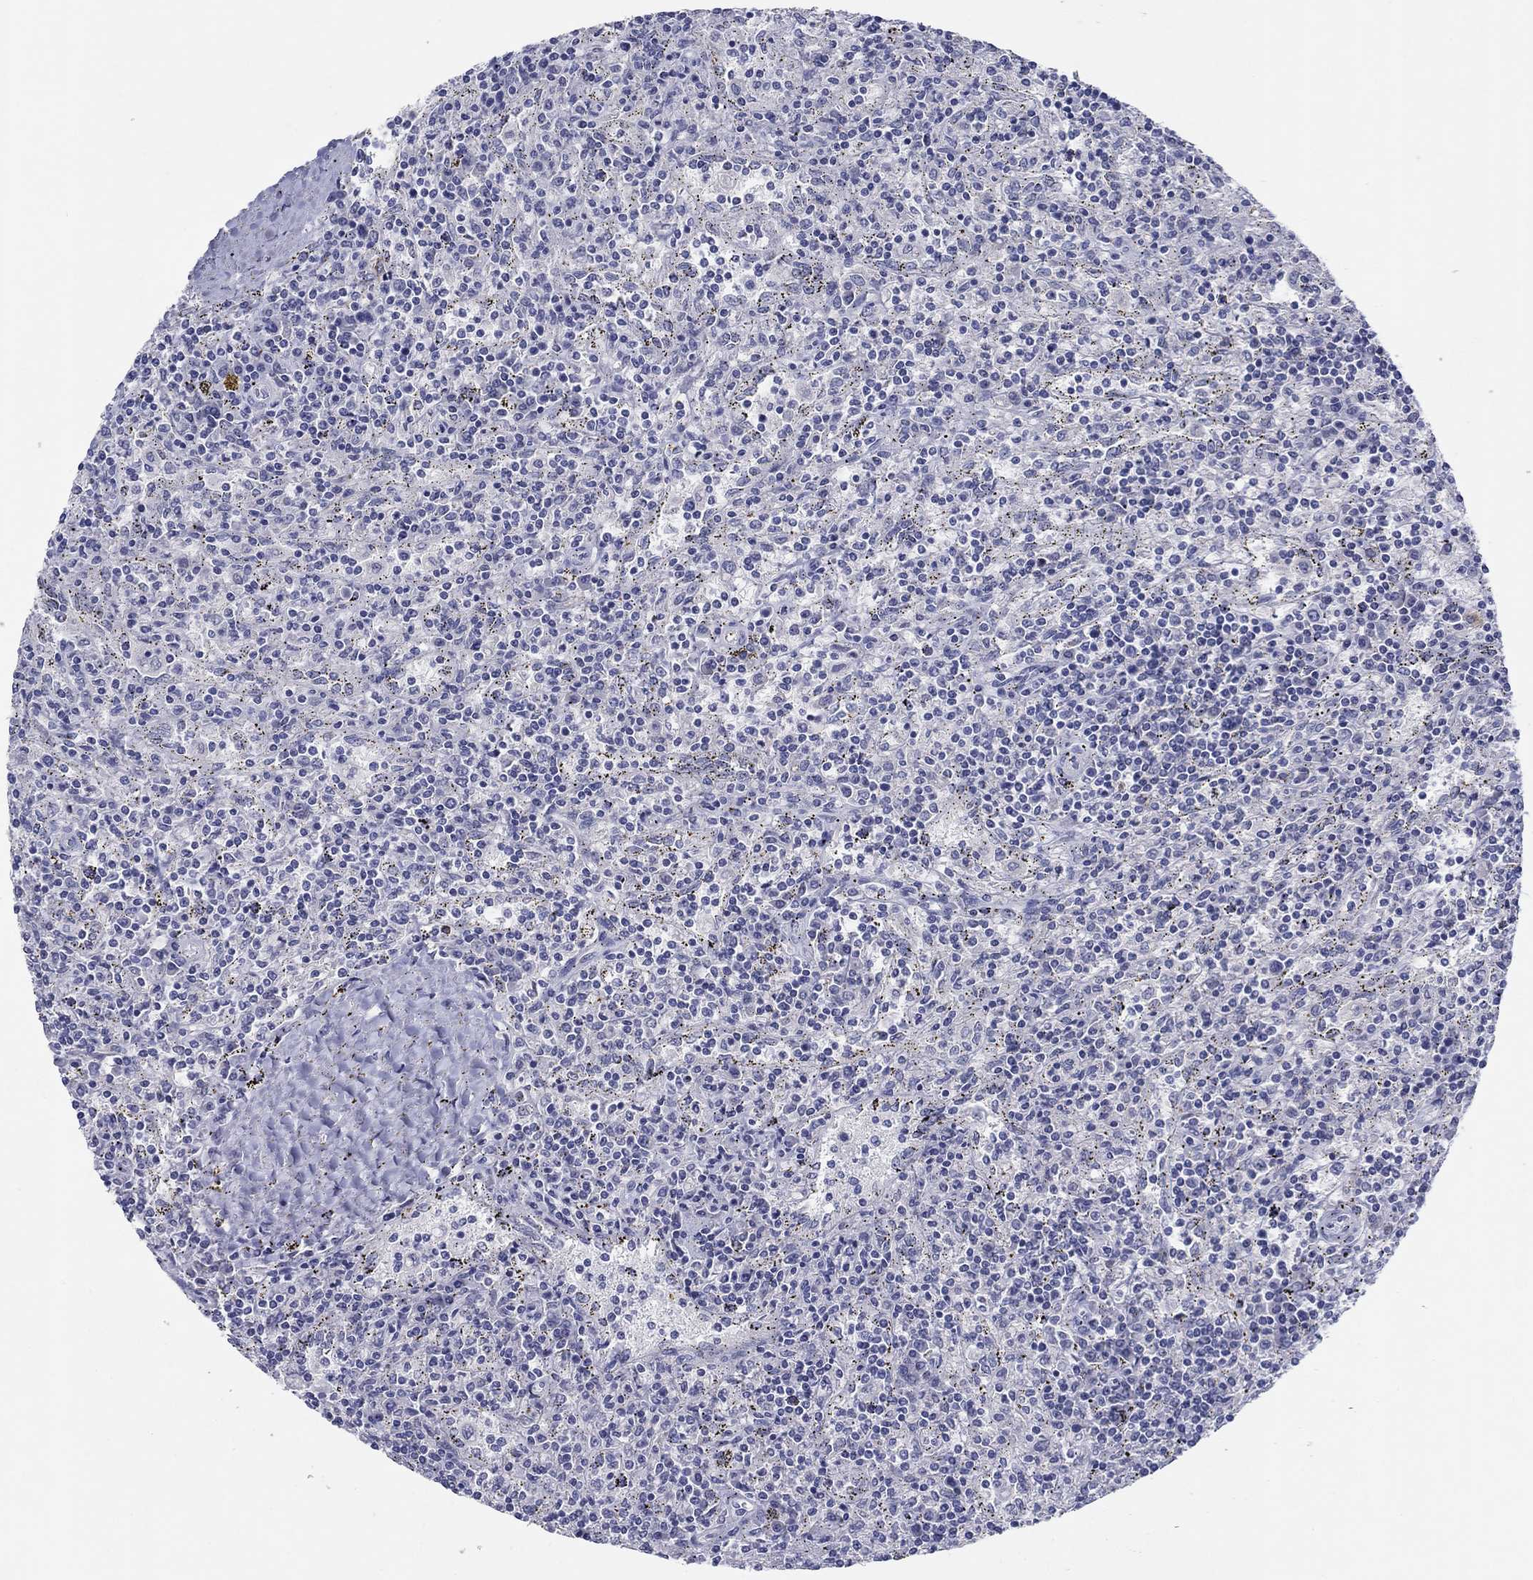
{"staining": {"intensity": "negative", "quantity": "none", "location": "none"}, "tissue": "lymphoma", "cell_type": "Tumor cells", "image_type": "cancer", "snomed": [{"axis": "morphology", "description": "Malignant lymphoma, non-Hodgkin's type, Low grade"}, {"axis": "topography", "description": "Spleen"}], "caption": "Immunohistochemistry of human lymphoma demonstrates no staining in tumor cells. The staining is performed using DAB brown chromogen with nuclei counter-stained in using hematoxylin.", "gene": "ITGAE", "patient": {"sex": "male", "age": 62}}